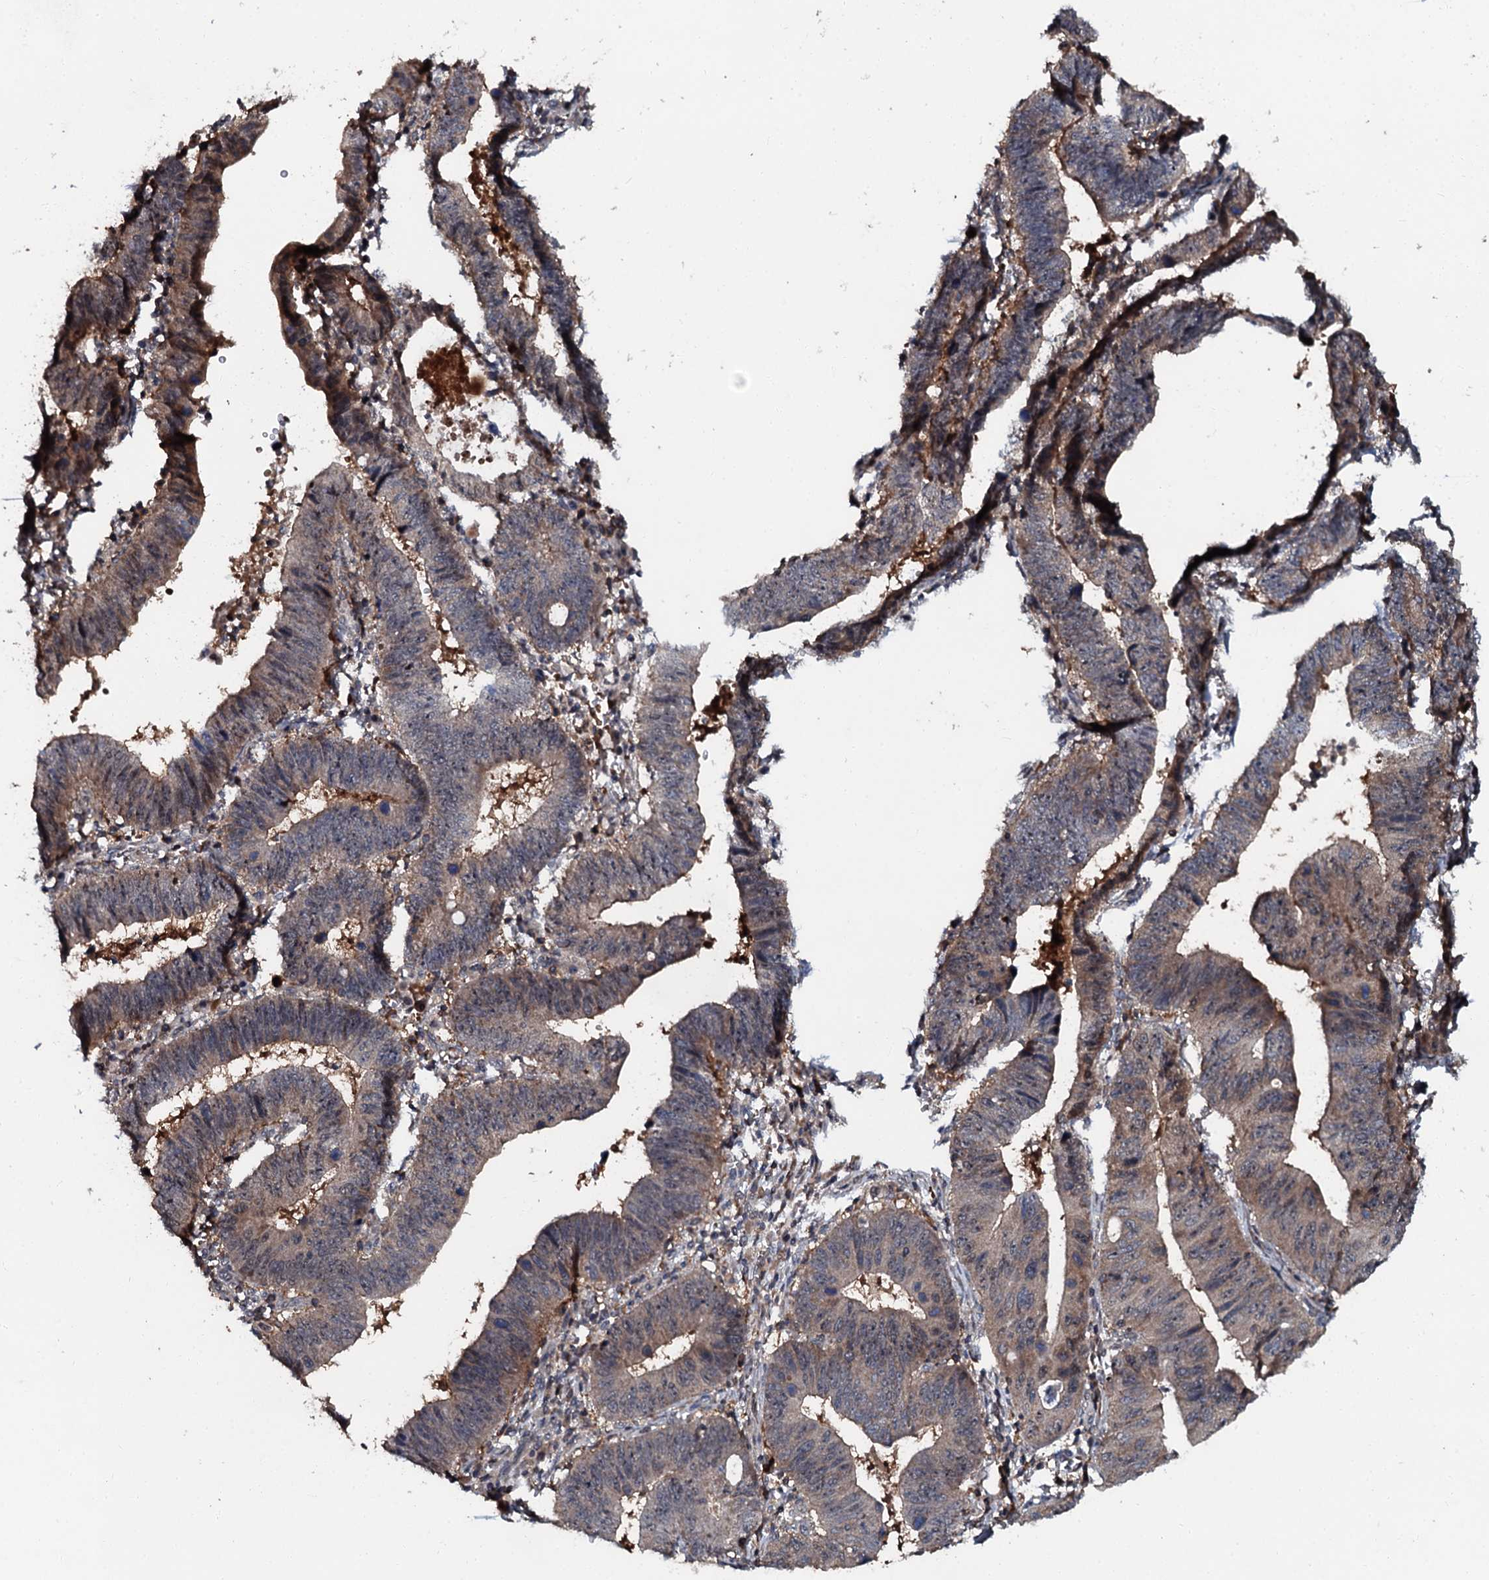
{"staining": {"intensity": "weak", "quantity": "25%-75%", "location": "cytoplasmic/membranous"}, "tissue": "stomach cancer", "cell_type": "Tumor cells", "image_type": "cancer", "snomed": [{"axis": "morphology", "description": "Adenocarcinoma, NOS"}, {"axis": "topography", "description": "Stomach"}], "caption": "Protein positivity by IHC displays weak cytoplasmic/membranous positivity in approximately 25%-75% of tumor cells in stomach cancer. (Stains: DAB (3,3'-diaminobenzidine) in brown, nuclei in blue, Microscopy: brightfield microscopy at high magnification).", "gene": "N4BP1", "patient": {"sex": "male", "age": 59}}